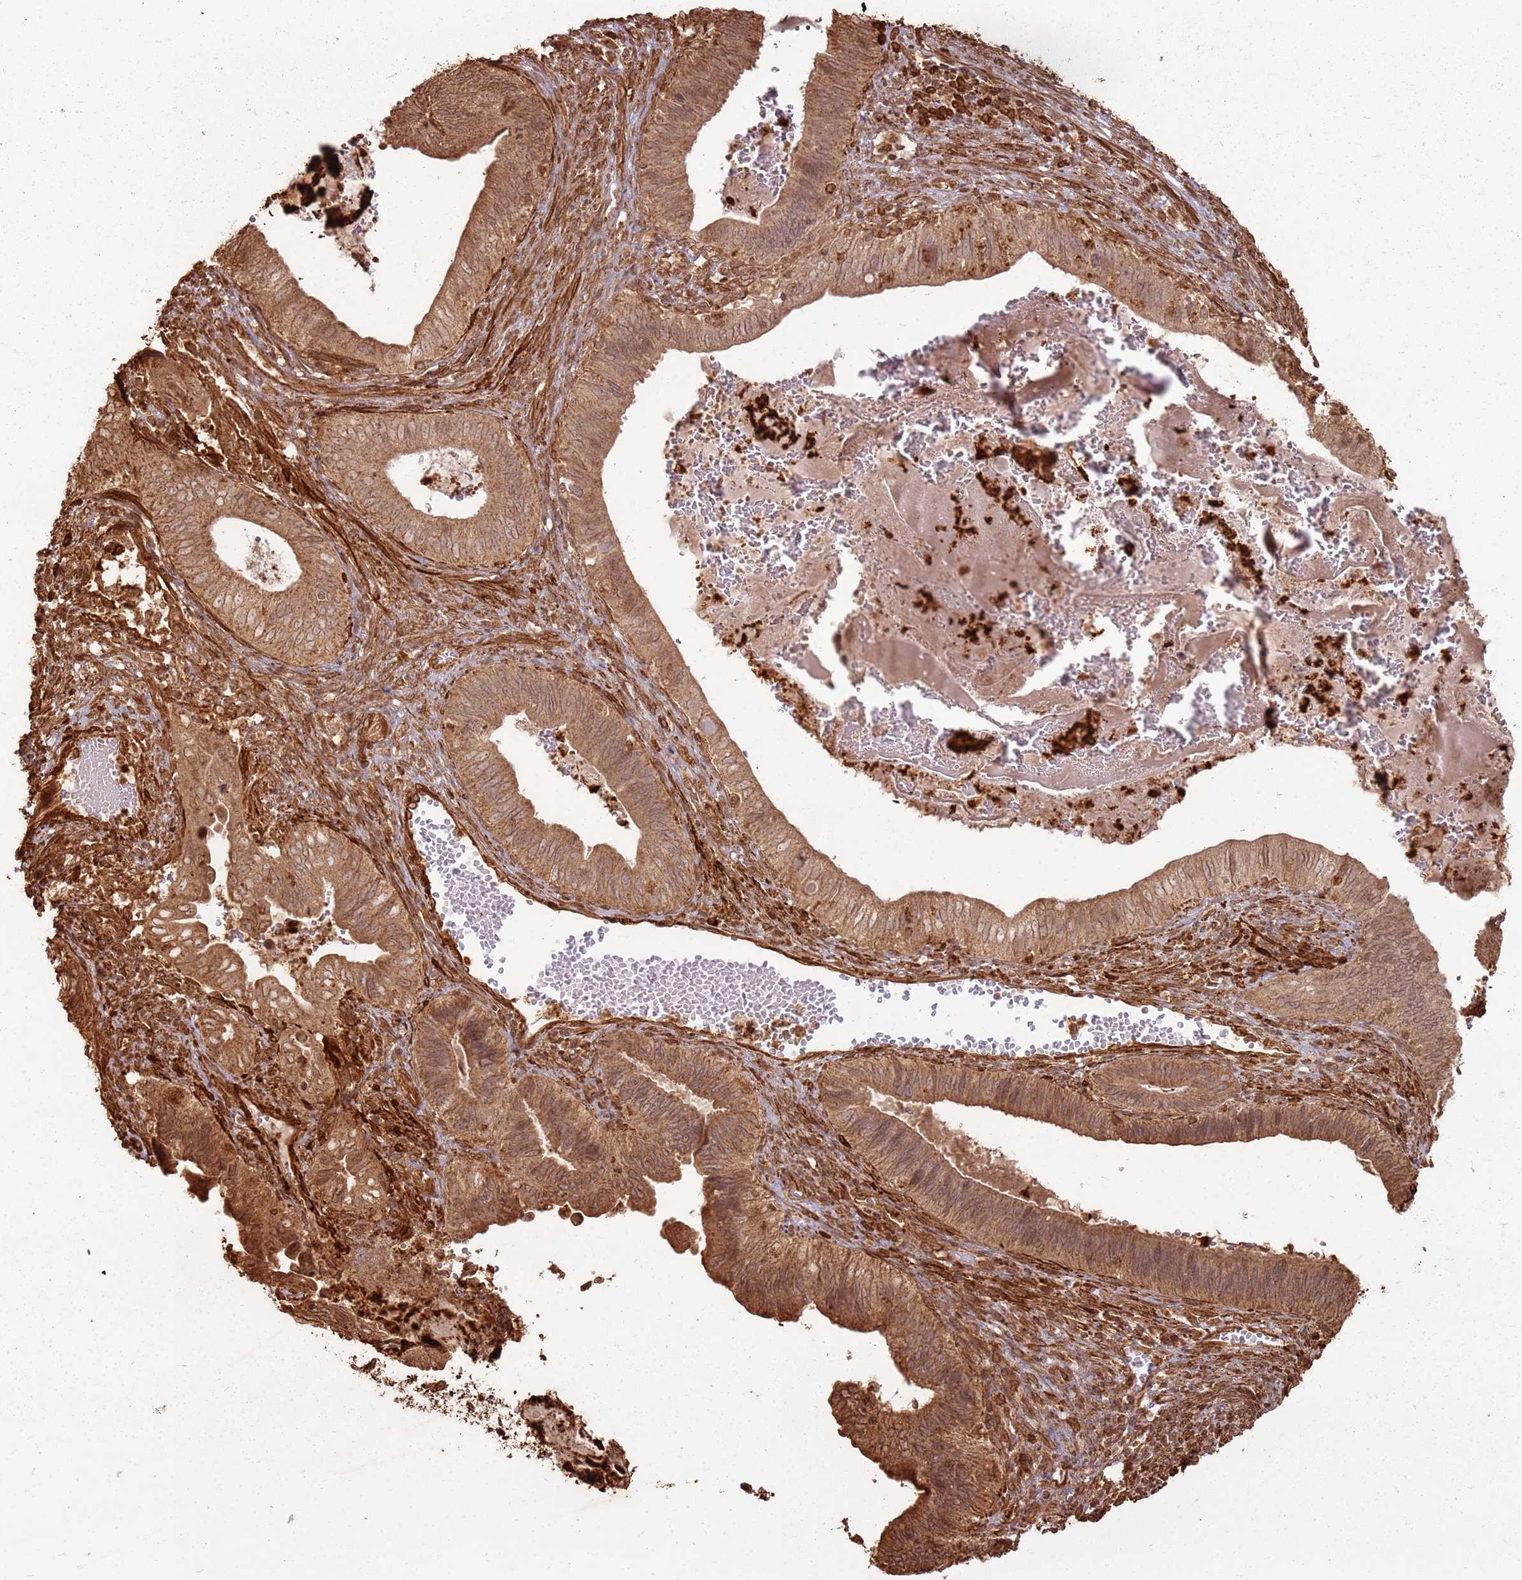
{"staining": {"intensity": "moderate", "quantity": ">75%", "location": "cytoplasmic/membranous"}, "tissue": "cervical cancer", "cell_type": "Tumor cells", "image_type": "cancer", "snomed": [{"axis": "morphology", "description": "Adenocarcinoma, NOS"}, {"axis": "topography", "description": "Cervix"}], "caption": "Cervical adenocarcinoma was stained to show a protein in brown. There is medium levels of moderate cytoplasmic/membranous expression in approximately >75% of tumor cells. (brown staining indicates protein expression, while blue staining denotes nuclei).", "gene": "DDX59", "patient": {"sex": "female", "age": 42}}